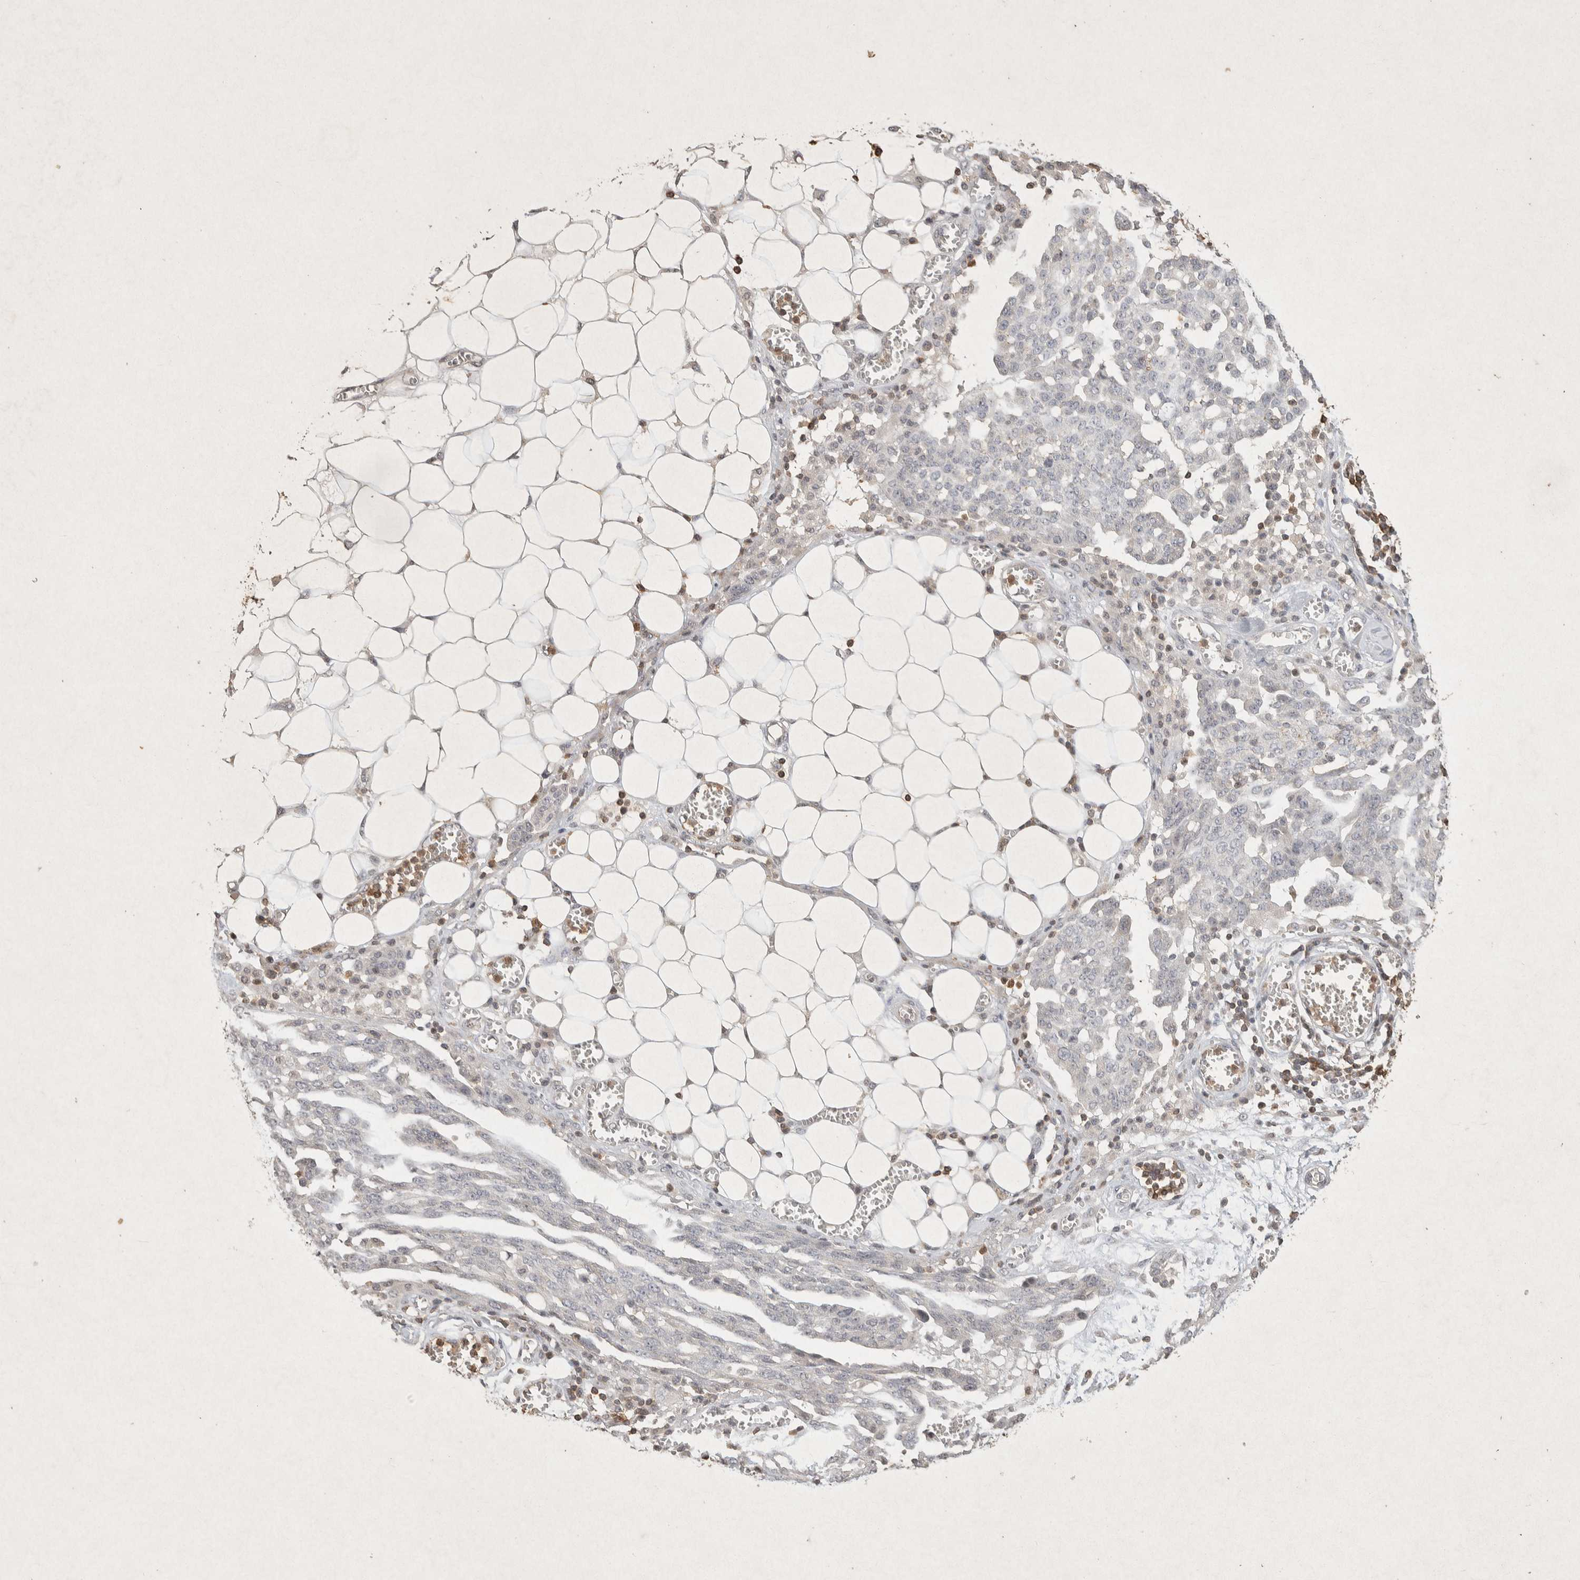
{"staining": {"intensity": "negative", "quantity": "none", "location": "none"}, "tissue": "ovarian cancer", "cell_type": "Tumor cells", "image_type": "cancer", "snomed": [{"axis": "morphology", "description": "Cystadenocarcinoma, serous, NOS"}, {"axis": "topography", "description": "Soft tissue"}, {"axis": "topography", "description": "Ovary"}], "caption": "DAB immunohistochemical staining of human ovarian cancer (serous cystadenocarcinoma) shows no significant expression in tumor cells.", "gene": "RAC2", "patient": {"sex": "female", "age": 57}}